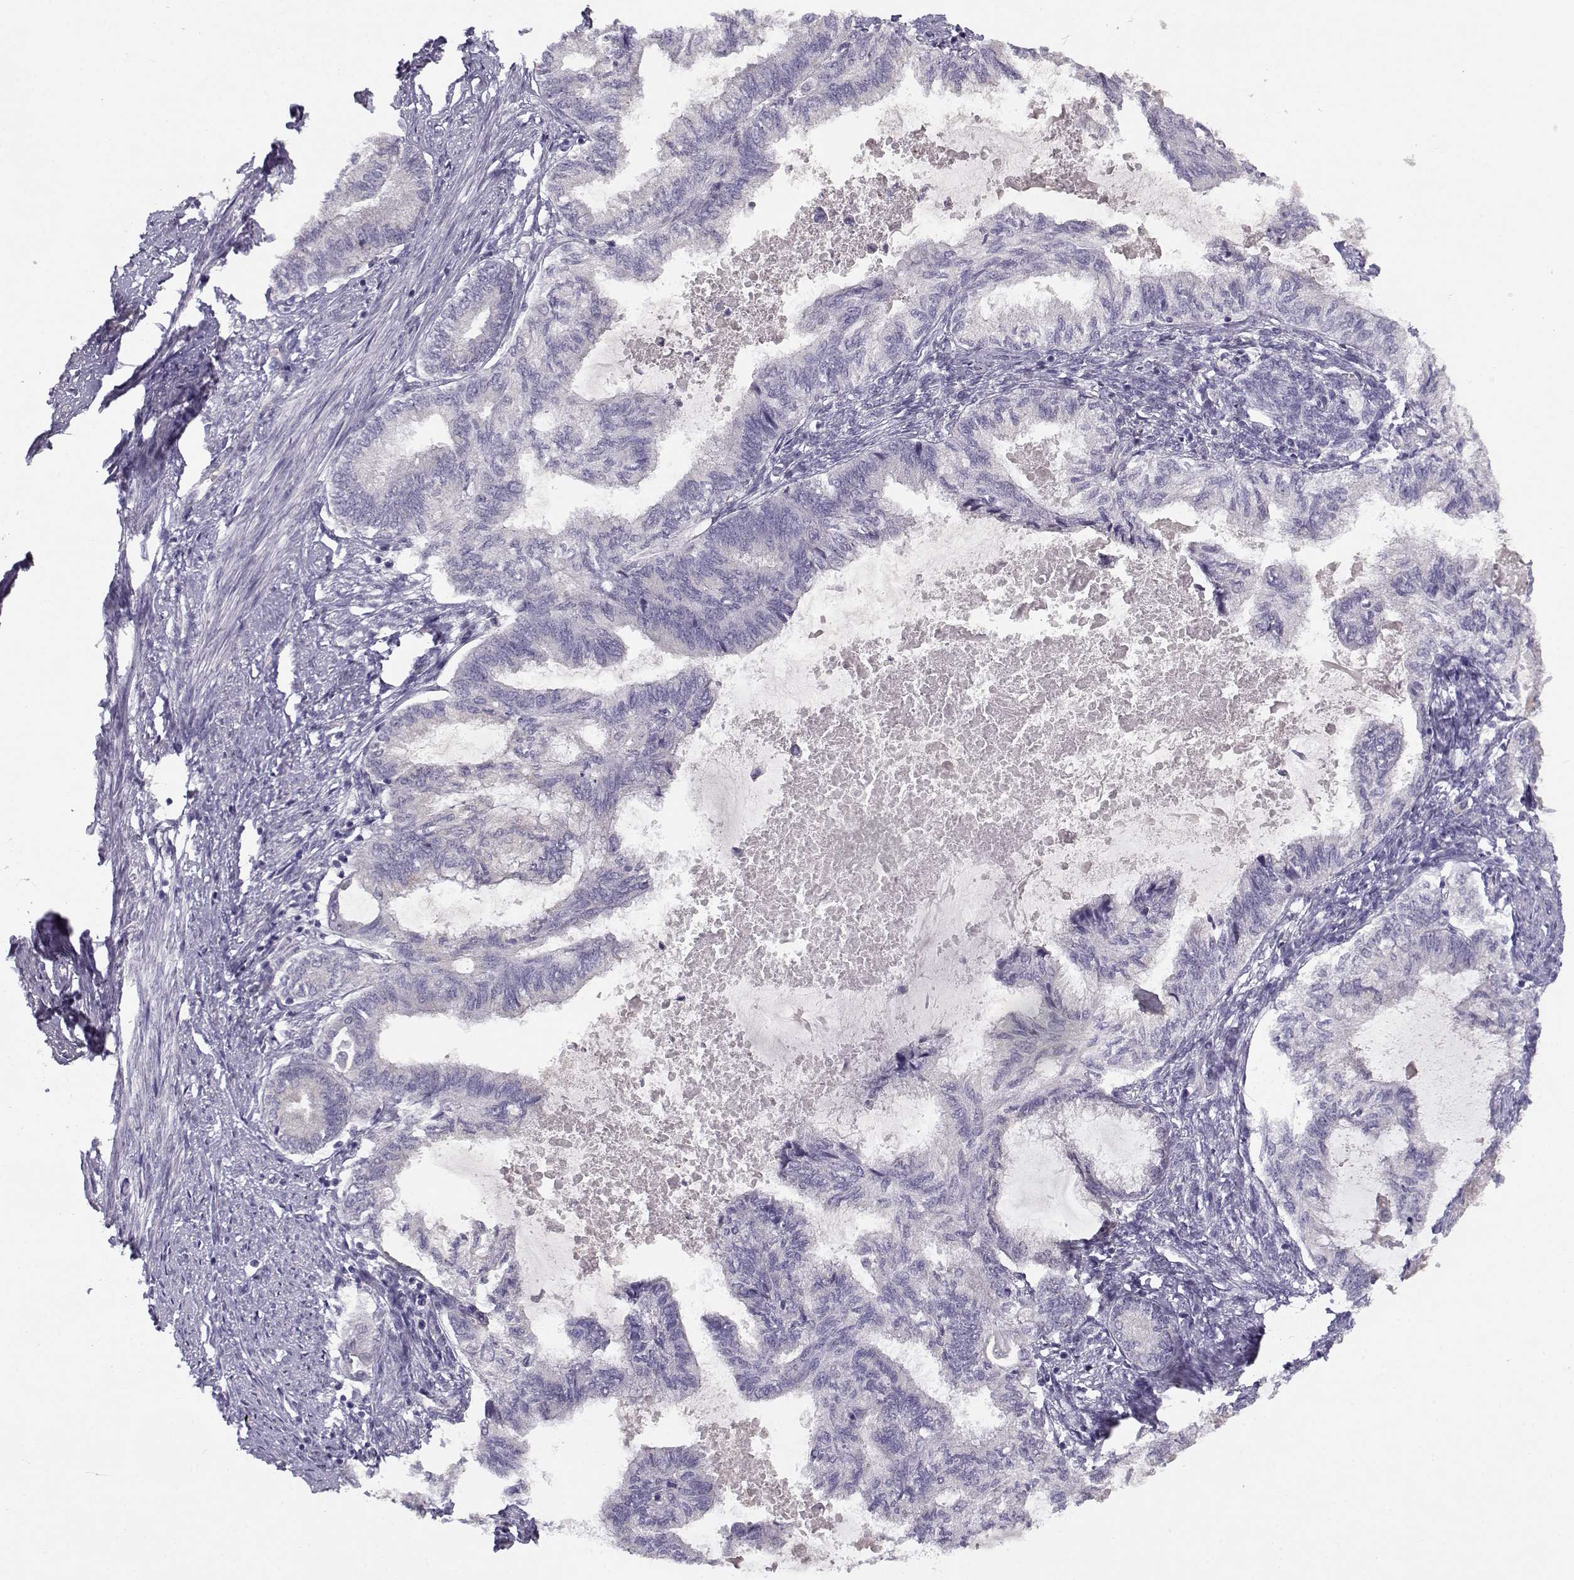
{"staining": {"intensity": "negative", "quantity": "none", "location": "none"}, "tissue": "endometrial cancer", "cell_type": "Tumor cells", "image_type": "cancer", "snomed": [{"axis": "morphology", "description": "Adenocarcinoma, NOS"}, {"axis": "topography", "description": "Endometrium"}], "caption": "Immunohistochemical staining of human endometrial adenocarcinoma shows no significant expression in tumor cells.", "gene": "TMEM145", "patient": {"sex": "female", "age": 86}}